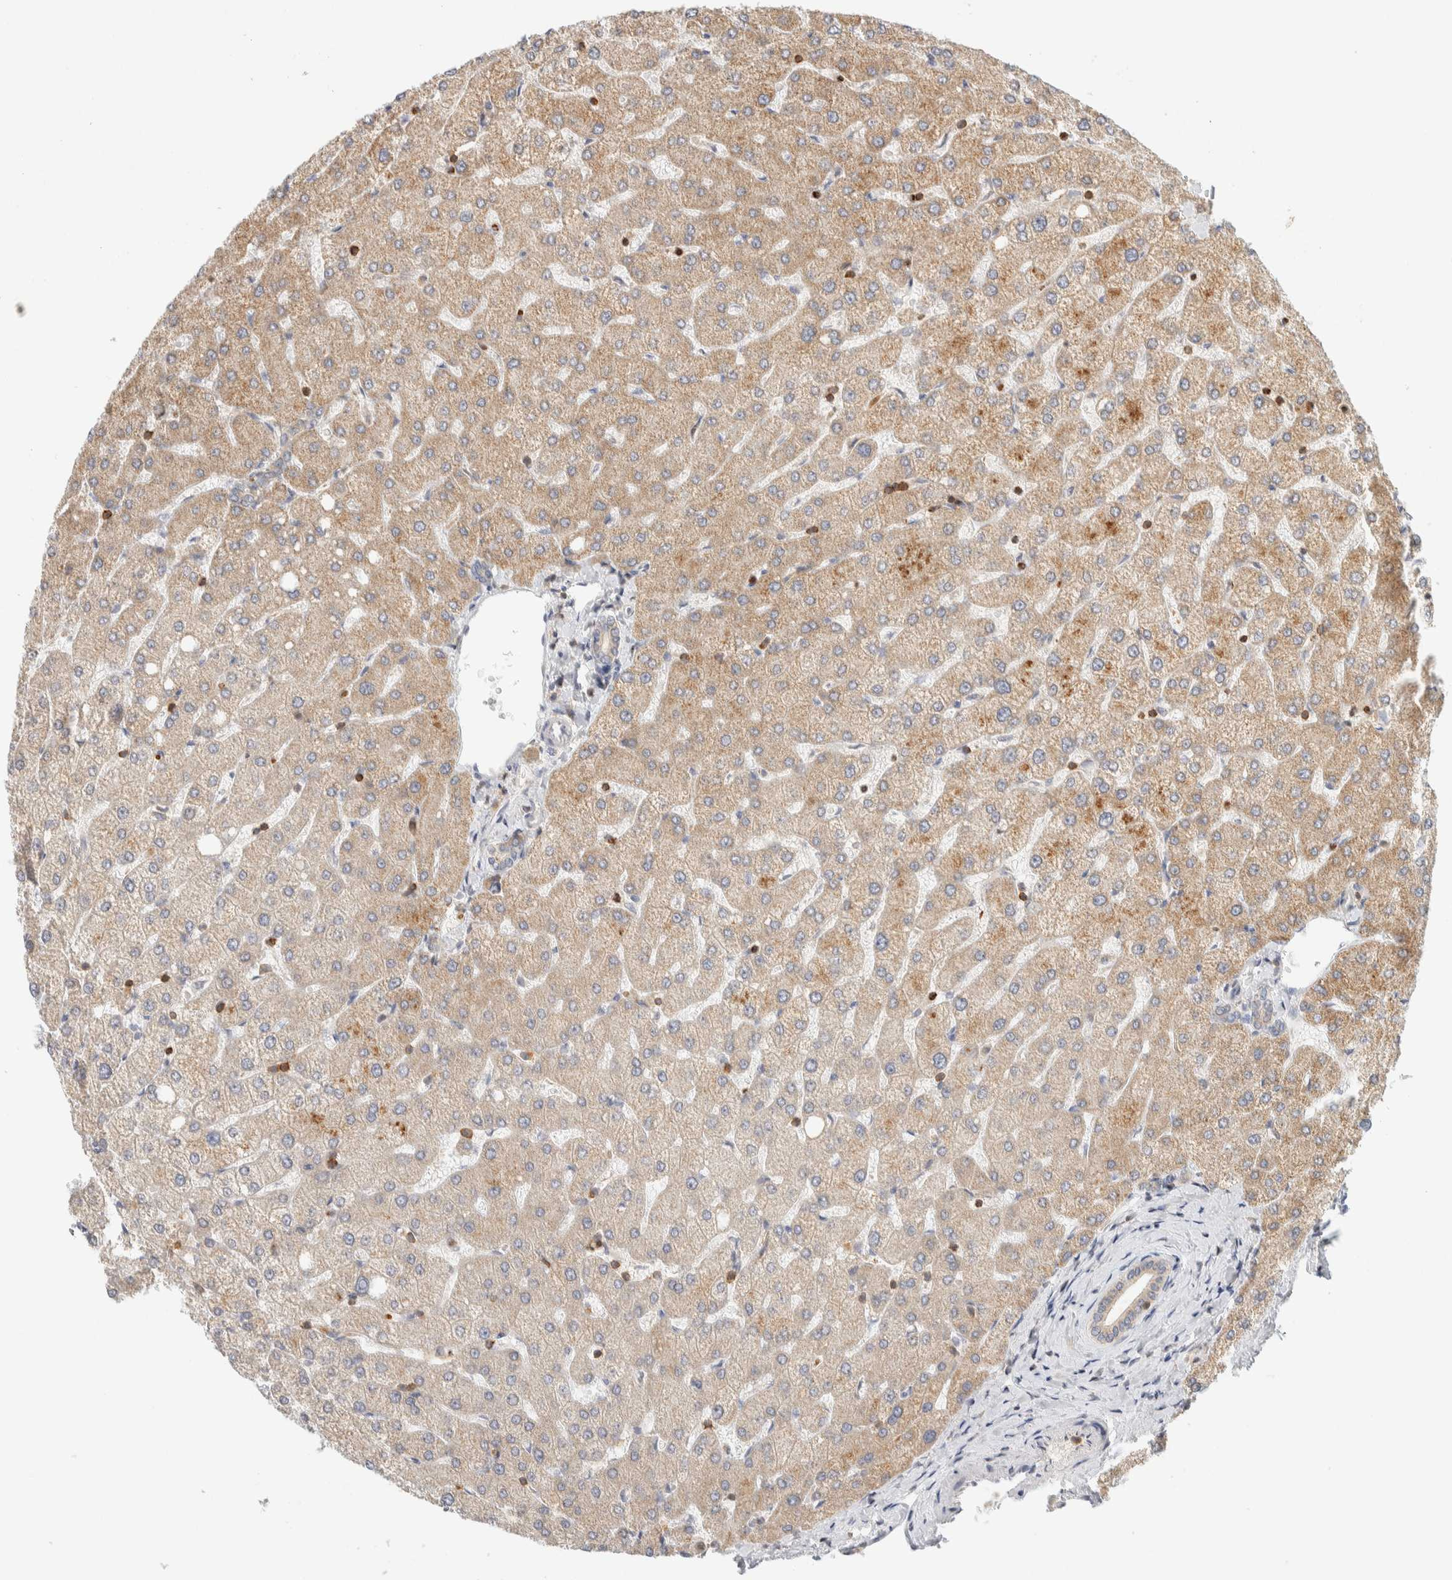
{"staining": {"intensity": "negative", "quantity": "none", "location": "none"}, "tissue": "liver", "cell_type": "Cholangiocytes", "image_type": "normal", "snomed": [{"axis": "morphology", "description": "Normal tissue, NOS"}, {"axis": "topography", "description": "Liver"}], "caption": "A high-resolution histopathology image shows immunohistochemistry staining of normal liver, which reveals no significant expression in cholangiocytes.", "gene": "RUNDC1", "patient": {"sex": "female", "age": 54}}